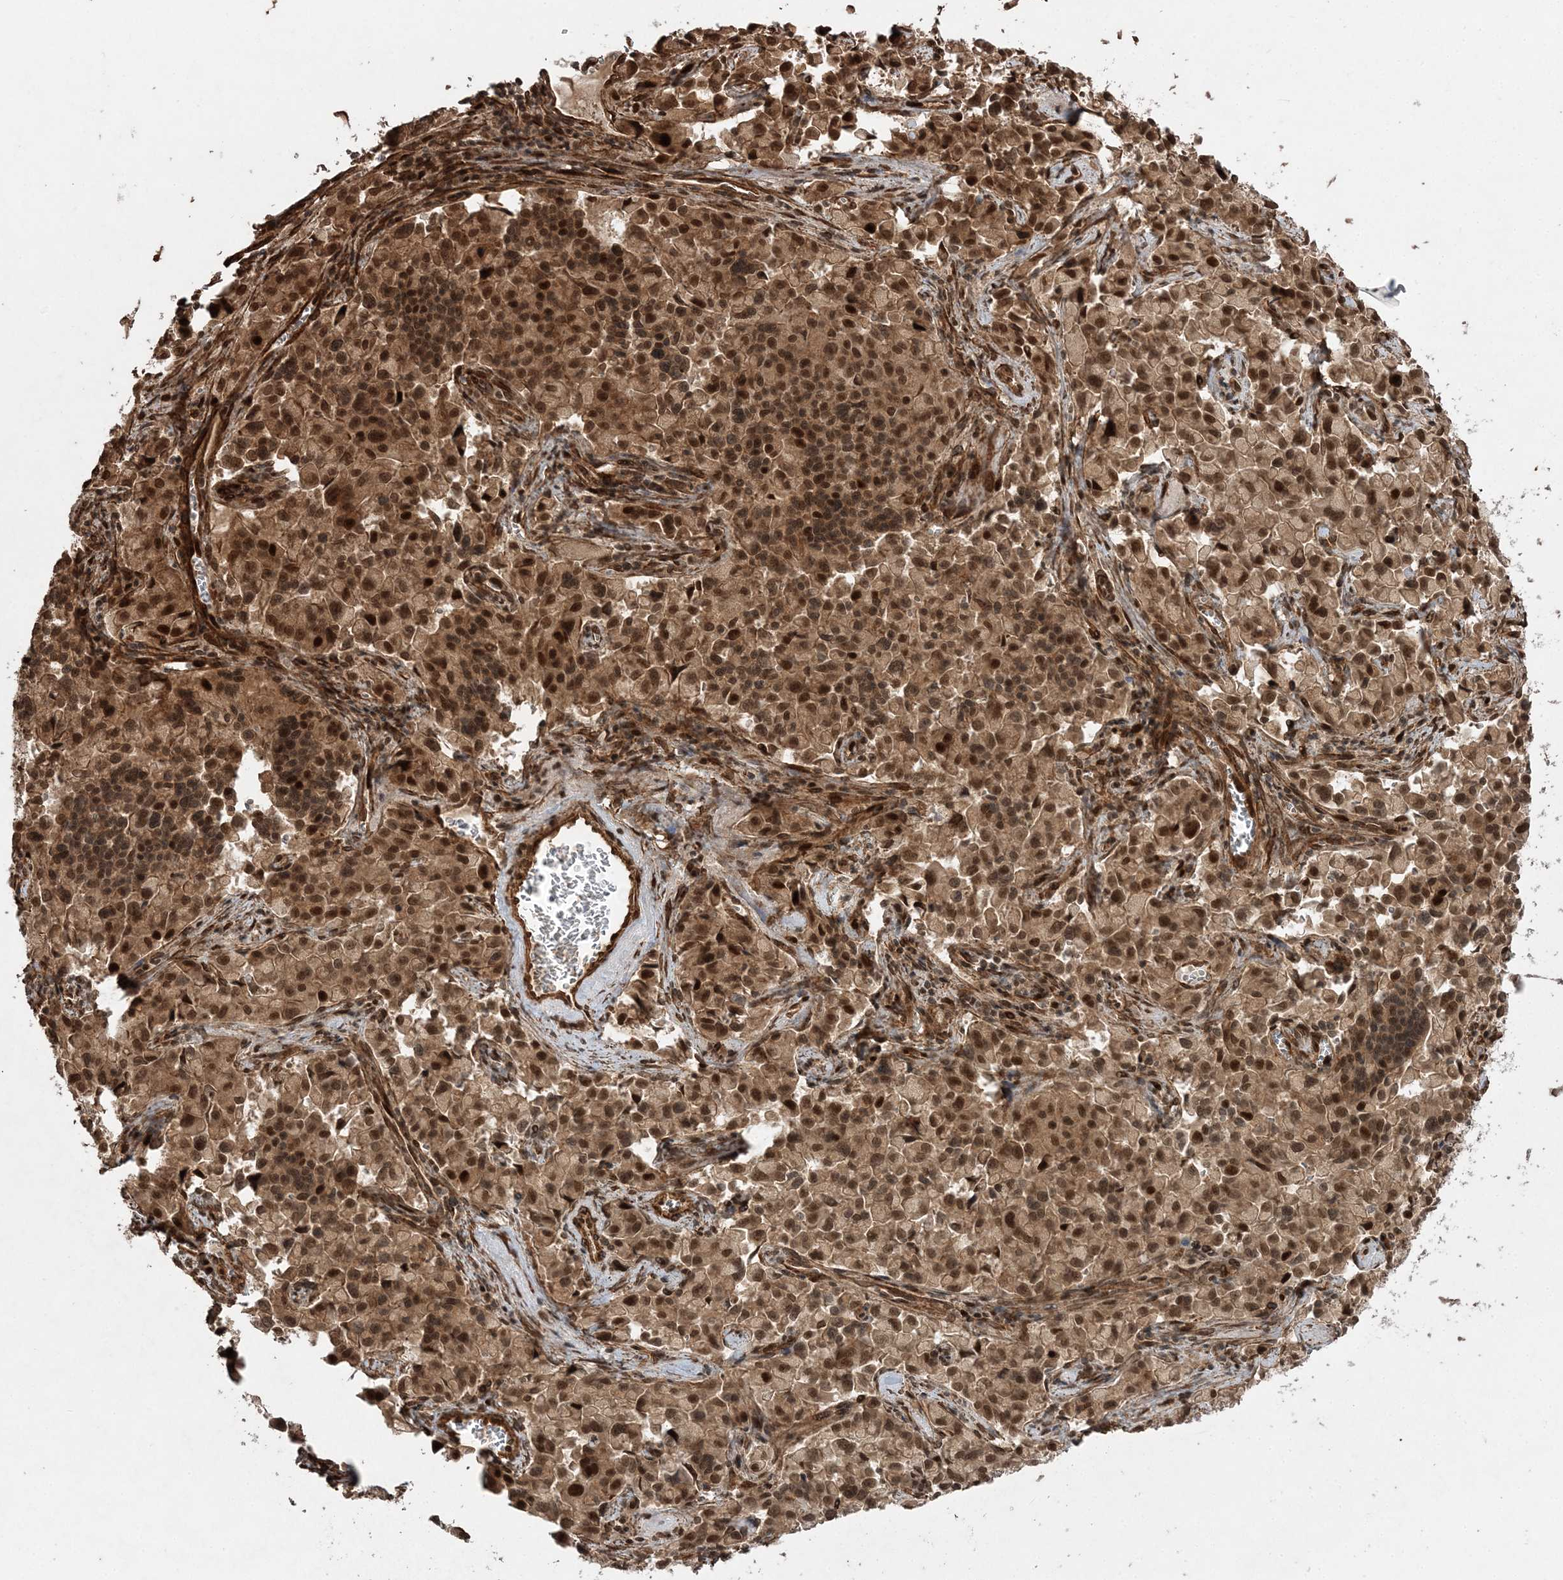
{"staining": {"intensity": "moderate", "quantity": ">75%", "location": "cytoplasmic/membranous,nuclear"}, "tissue": "pancreatic cancer", "cell_type": "Tumor cells", "image_type": "cancer", "snomed": [{"axis": "morphology", "description": "Adenocarcinoma, NOS"}, {"axis": "topography", "description": "Pancreas"}], "caption": "Pancreatic cancer (adenocarcinoma) stained with a brown dye shows moderate cytoplasmic/membranous and nuclear positive staining in approximately >75% of tumor cells.", "gene": "ETAA1", "patient": {"sex": "male", "age": 65}}